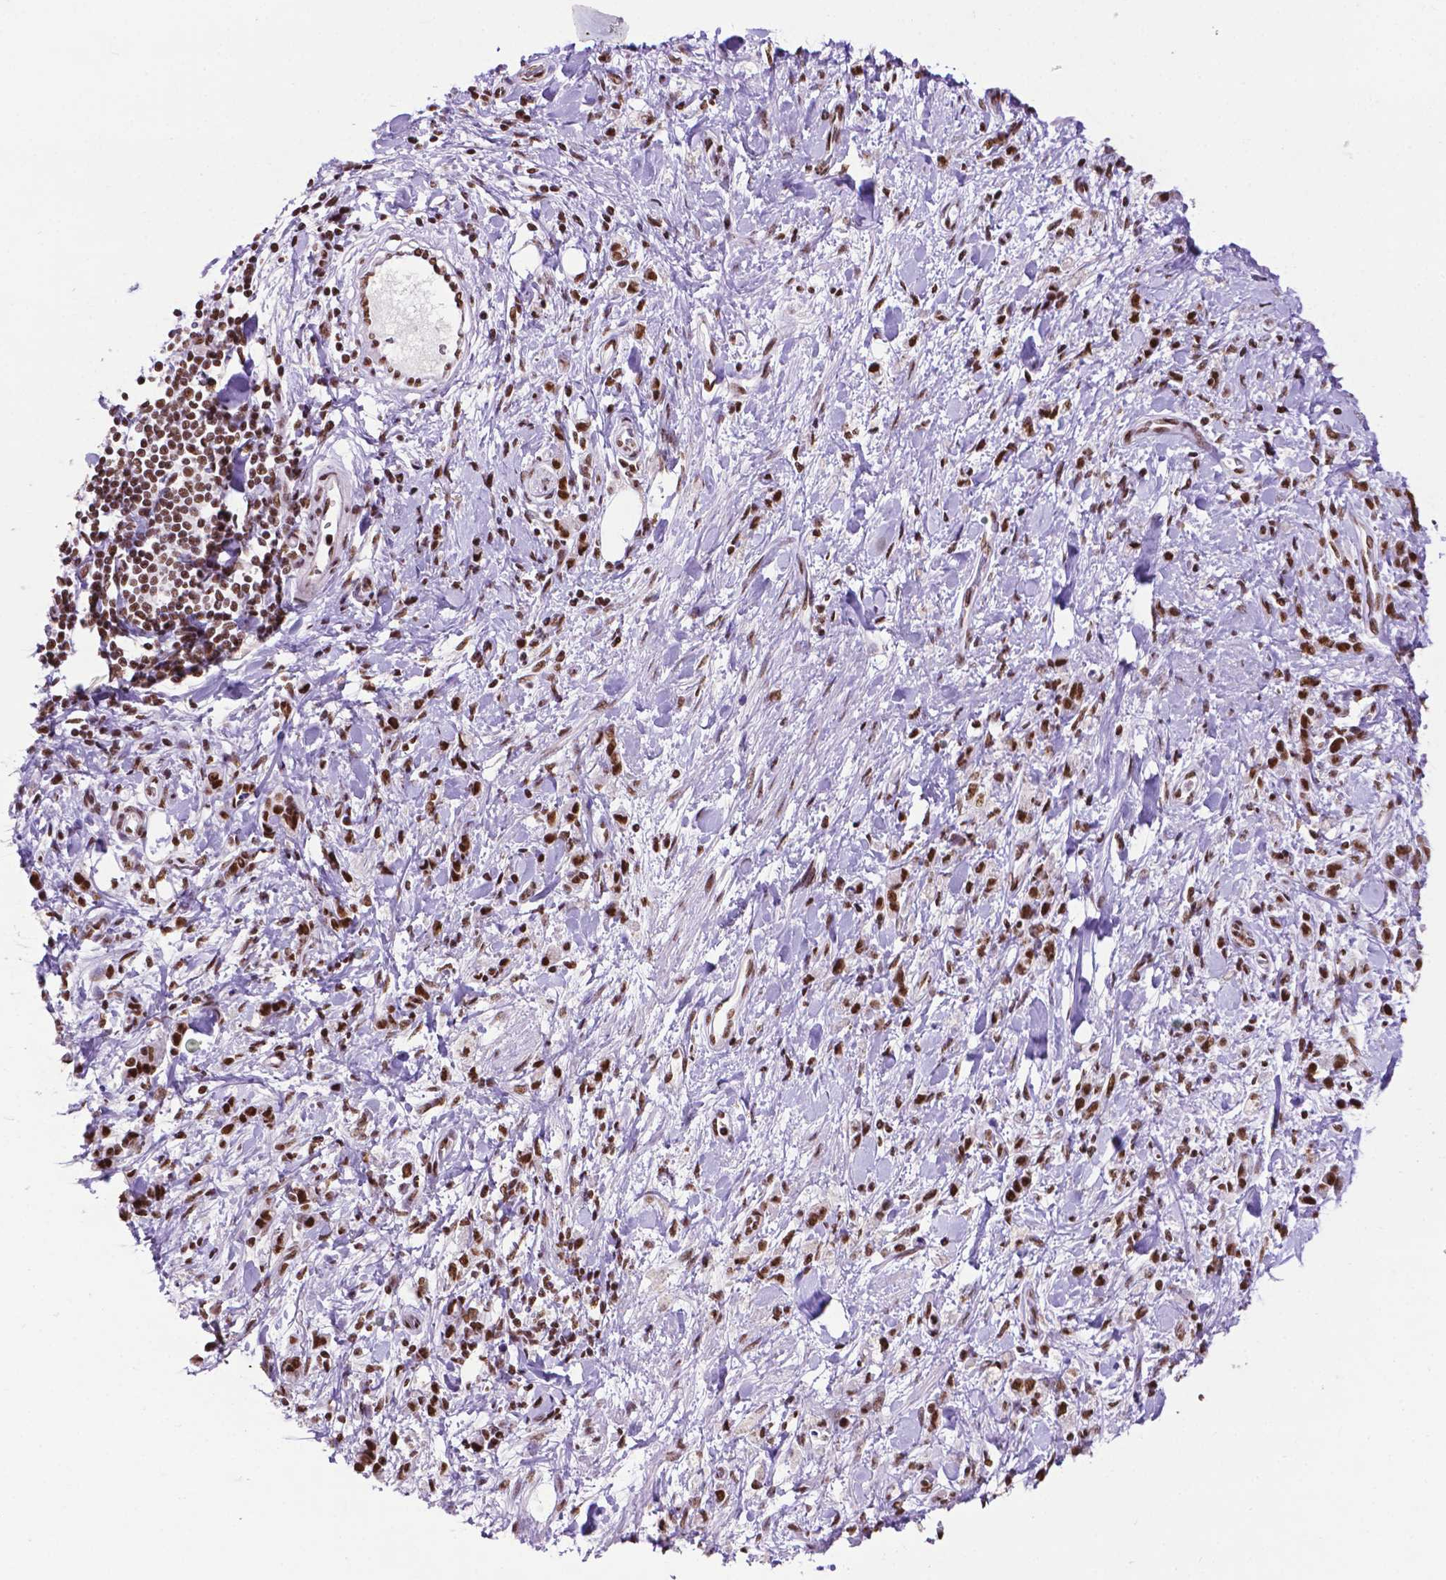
{"staining": {"intensity": "strong", "quantity": ">75%", "location": "nuclear"}, "tissue": "stomach cancer", "cell_type": "Tumor cells", "image_type": "cancer", "snomed": [{"axis": "morphology", "description": "Adenocarcinoma, NOS"}, {"axis": "topography", "description": "Stomach"}], "caption": "Stomach cancer (adenocarcinoma) stained with immunohistochemistry (IHC) demonstrates strong nuclear staining in about >75% of tumor cells.", "gene": "CCAR2", "patient": {"sex": "male", "age": 77}}